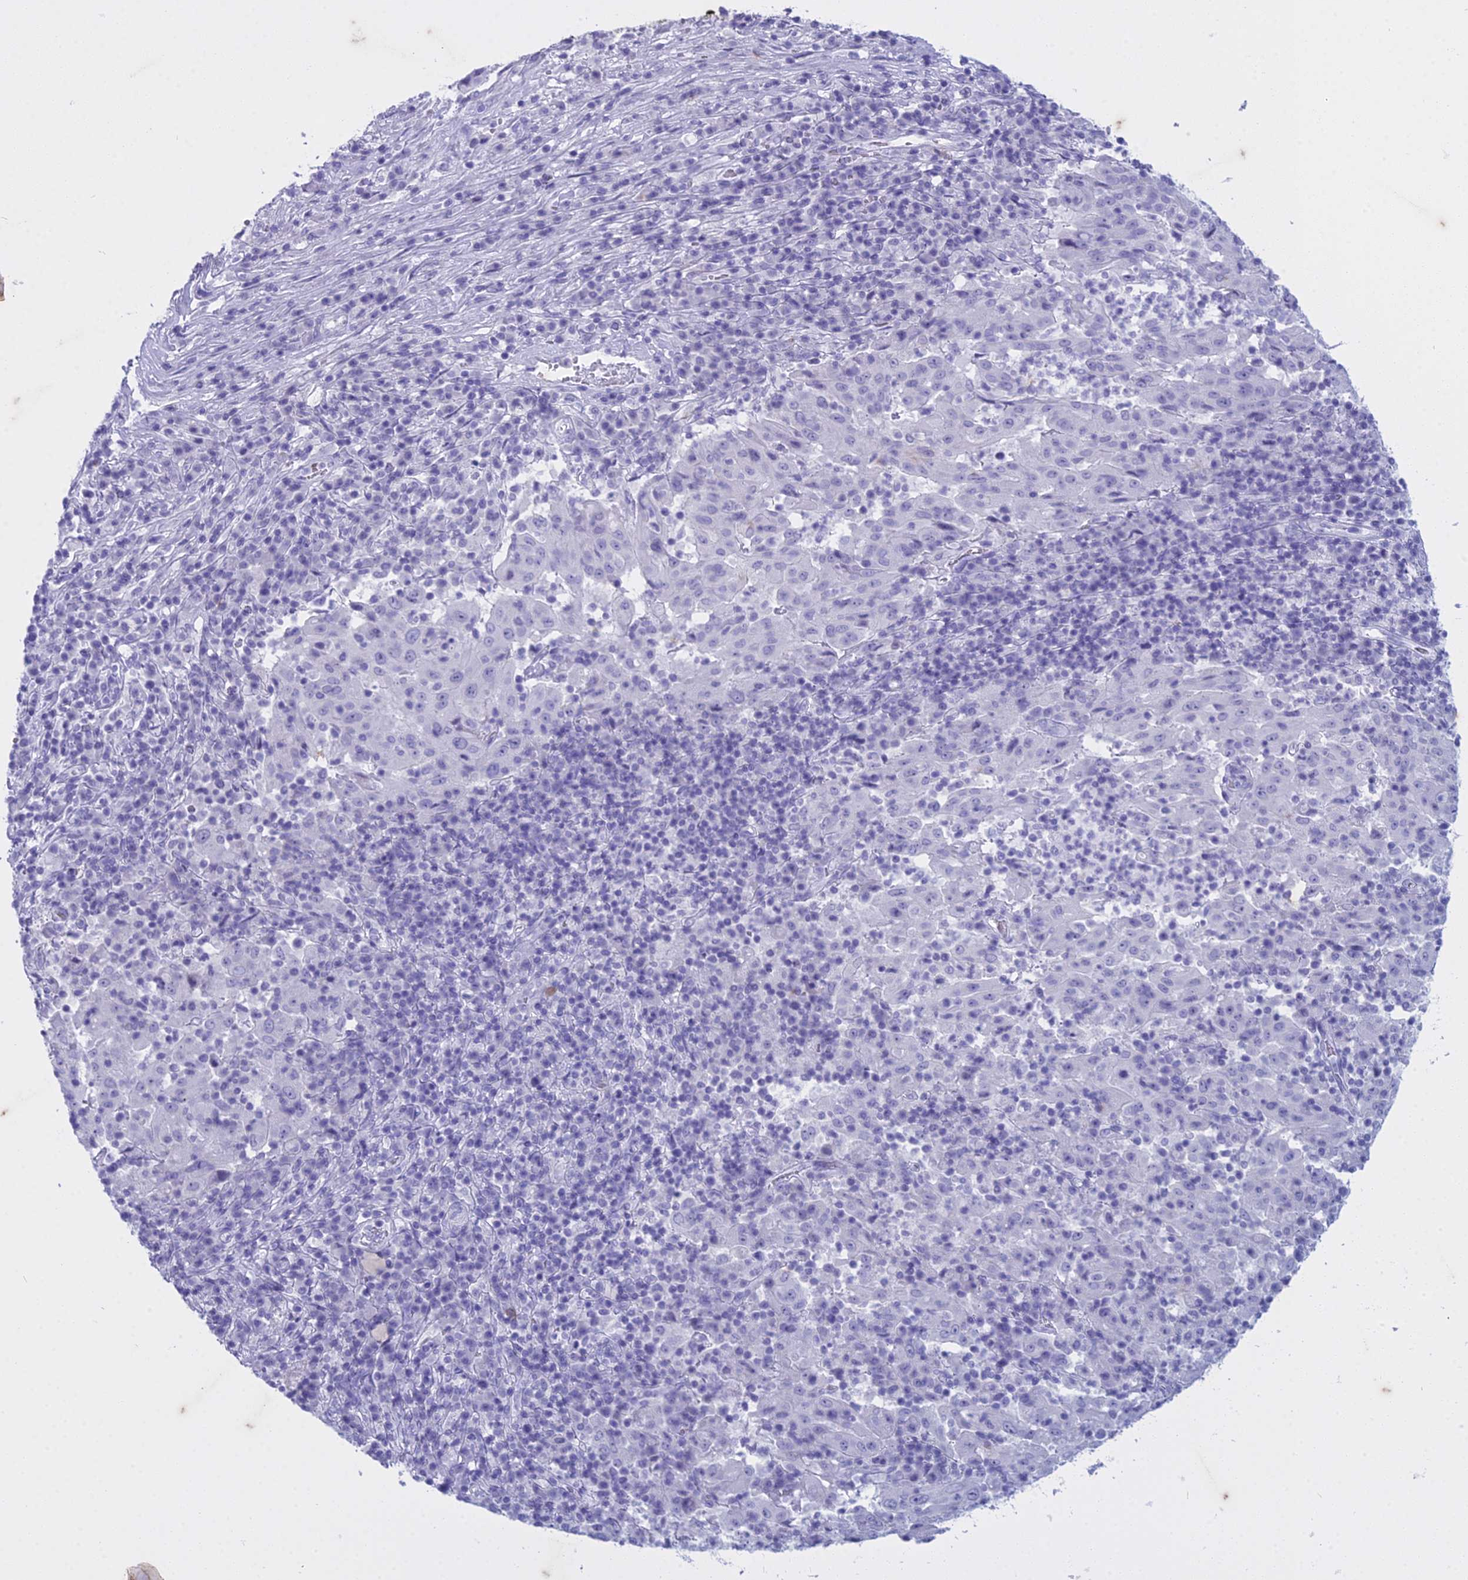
{"staining": {"intensity": "negative", "quantity": "none", "location": "none"}, "tissue": "pancreatic cancer", "cell_type": "Tumor cells", "image_type": "cancer", "snomed": [{"axis": "morphology", "description": "Adenocarcinoma, NOS"}, {"axis": "topography", "description": "Pancreas"}], "caption": "This is a histopathology image of immunohistochemistry staining of pancreatic cancer, which shows no expression in tumor cells.", "gene": "HMGB4", "patient": {"sex": "male", "age": 63}}